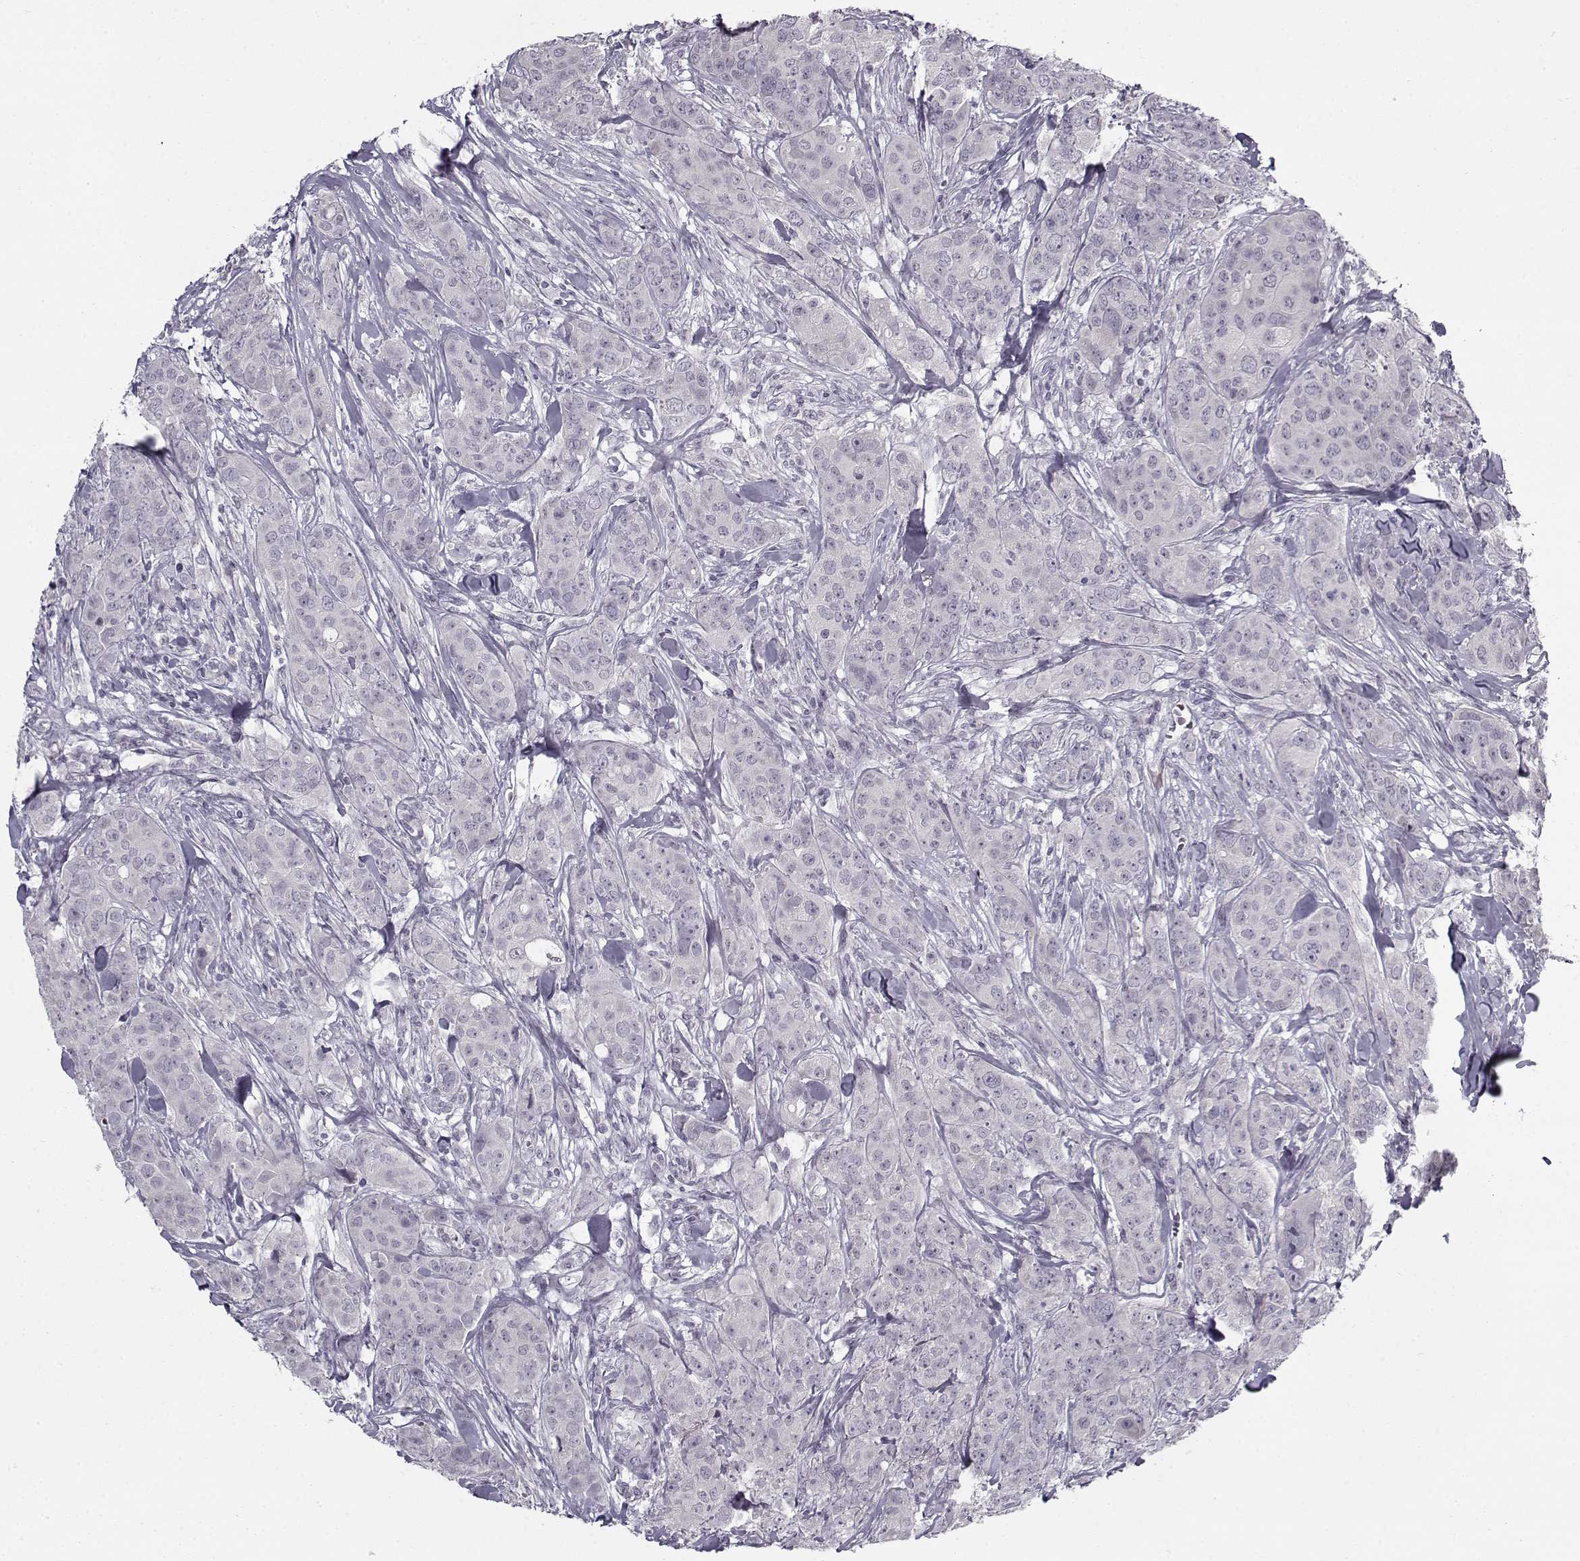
{"staining": {"intensity": "negative", "quantity": "none", "location": "none"}, "tissue": "breast cancer", "cell_type": "Tumor cells", "image_type": "cancer", "snomed": [{"axis": "morphology", "description": "Duct carcinoma"}, {"axis": "topography", "description": "Breast"}], "caption": "Breast cancer (invasive ductal carcinoma) stained for a protein using immunohistochemistry exhibits no expression tumor cells.", "gene": "SNCA", "patient": {"sex": "female", "age": 43}}